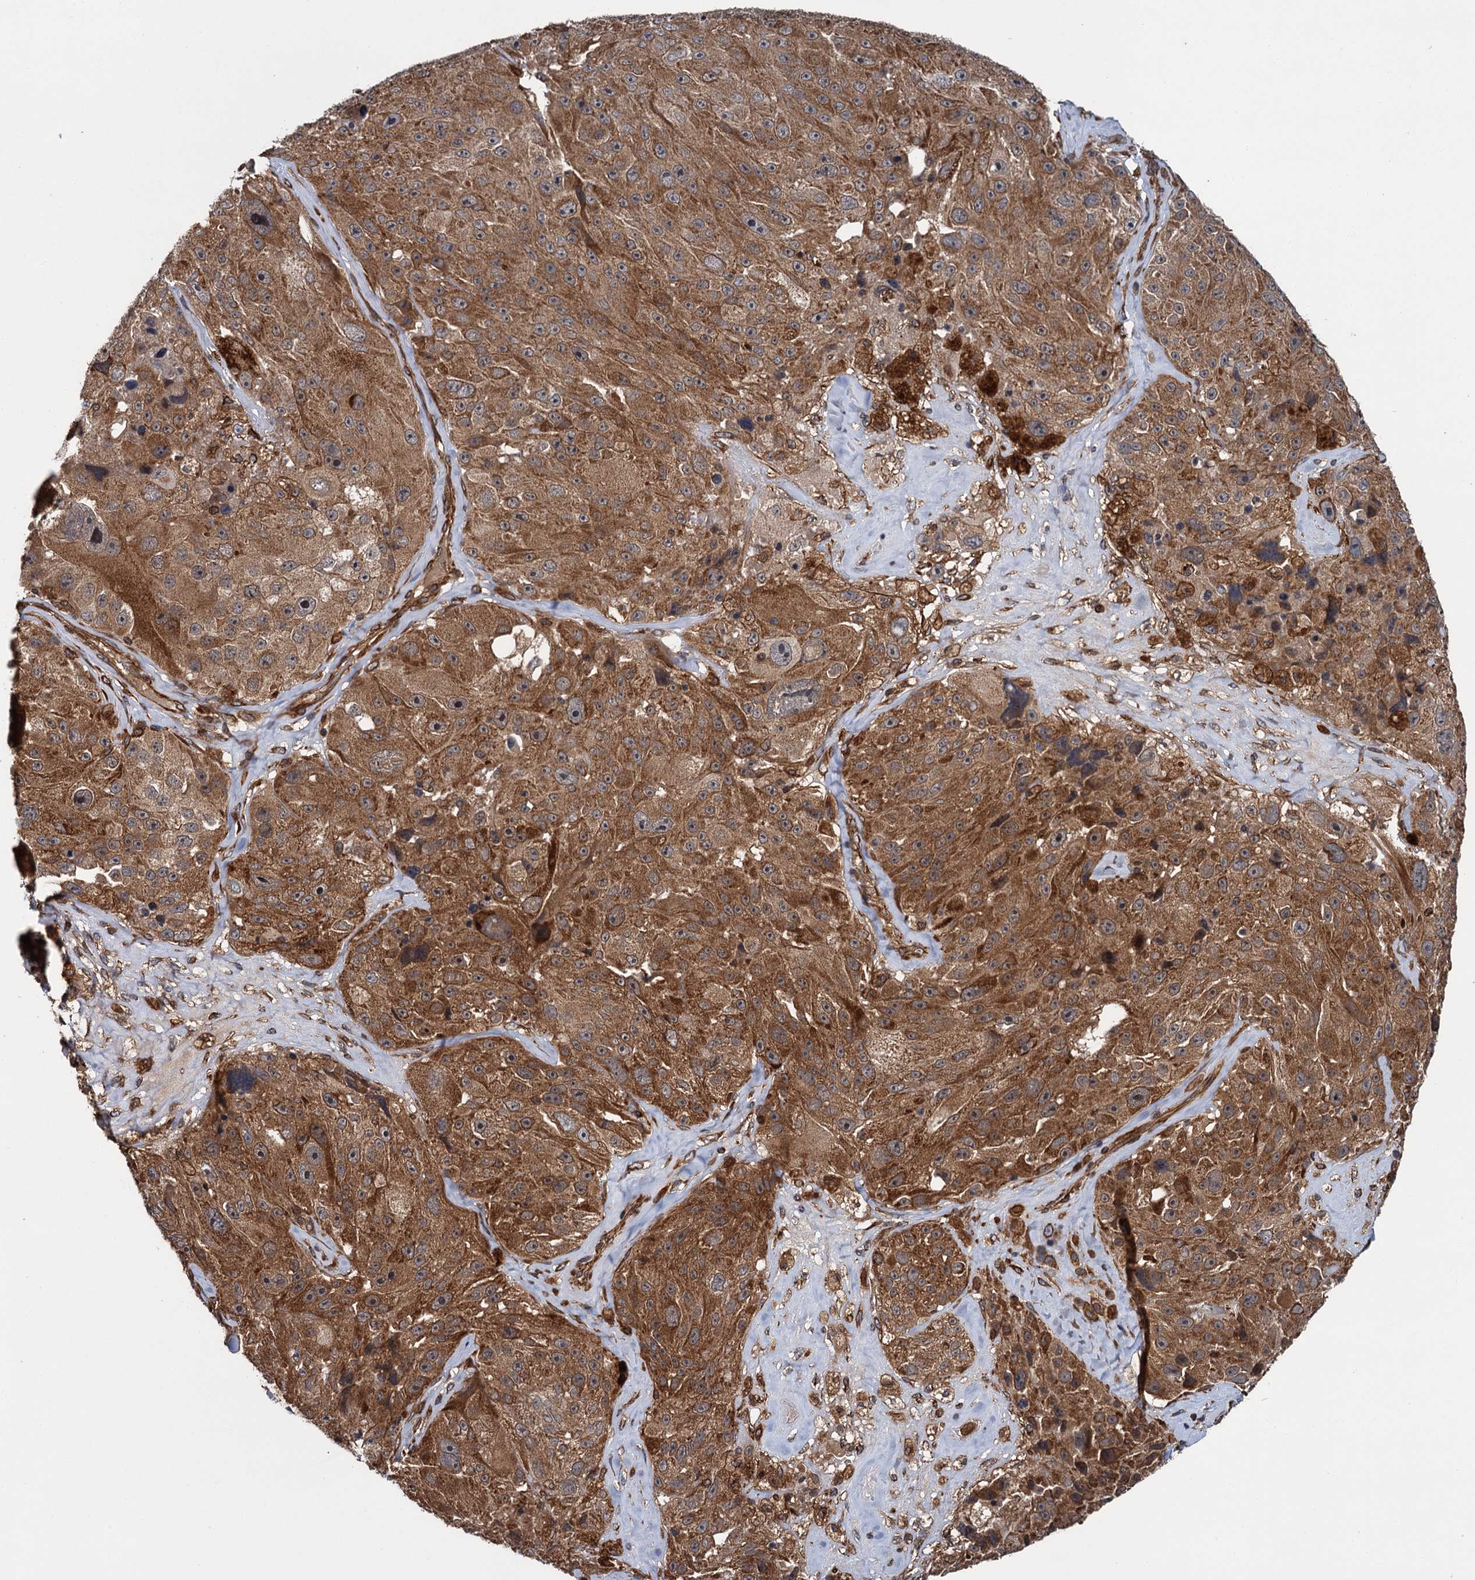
{"staining": {"intensity": "moderate", "quantity": ">75%", "location": "cytoplasmic/membranous"}, "tissue": "melanoma", "cell_type": "Tumor cells", "image_type": "cancer", "snomed": [{"axis": "morphology", "description": "Malignant melanoma, Metastatic site"}, {"axis": "topography", "description": "Lymph node"}], "caption": "Immunohistochemical staining of melanoma displays medium levels of moderate cytoplasmic/membranous expression in approximately >75% of tumor cells. Nuclei are stained in blue.", "gene": "ZFYVE19", "patient": {"sex": "male", "age": 62}}